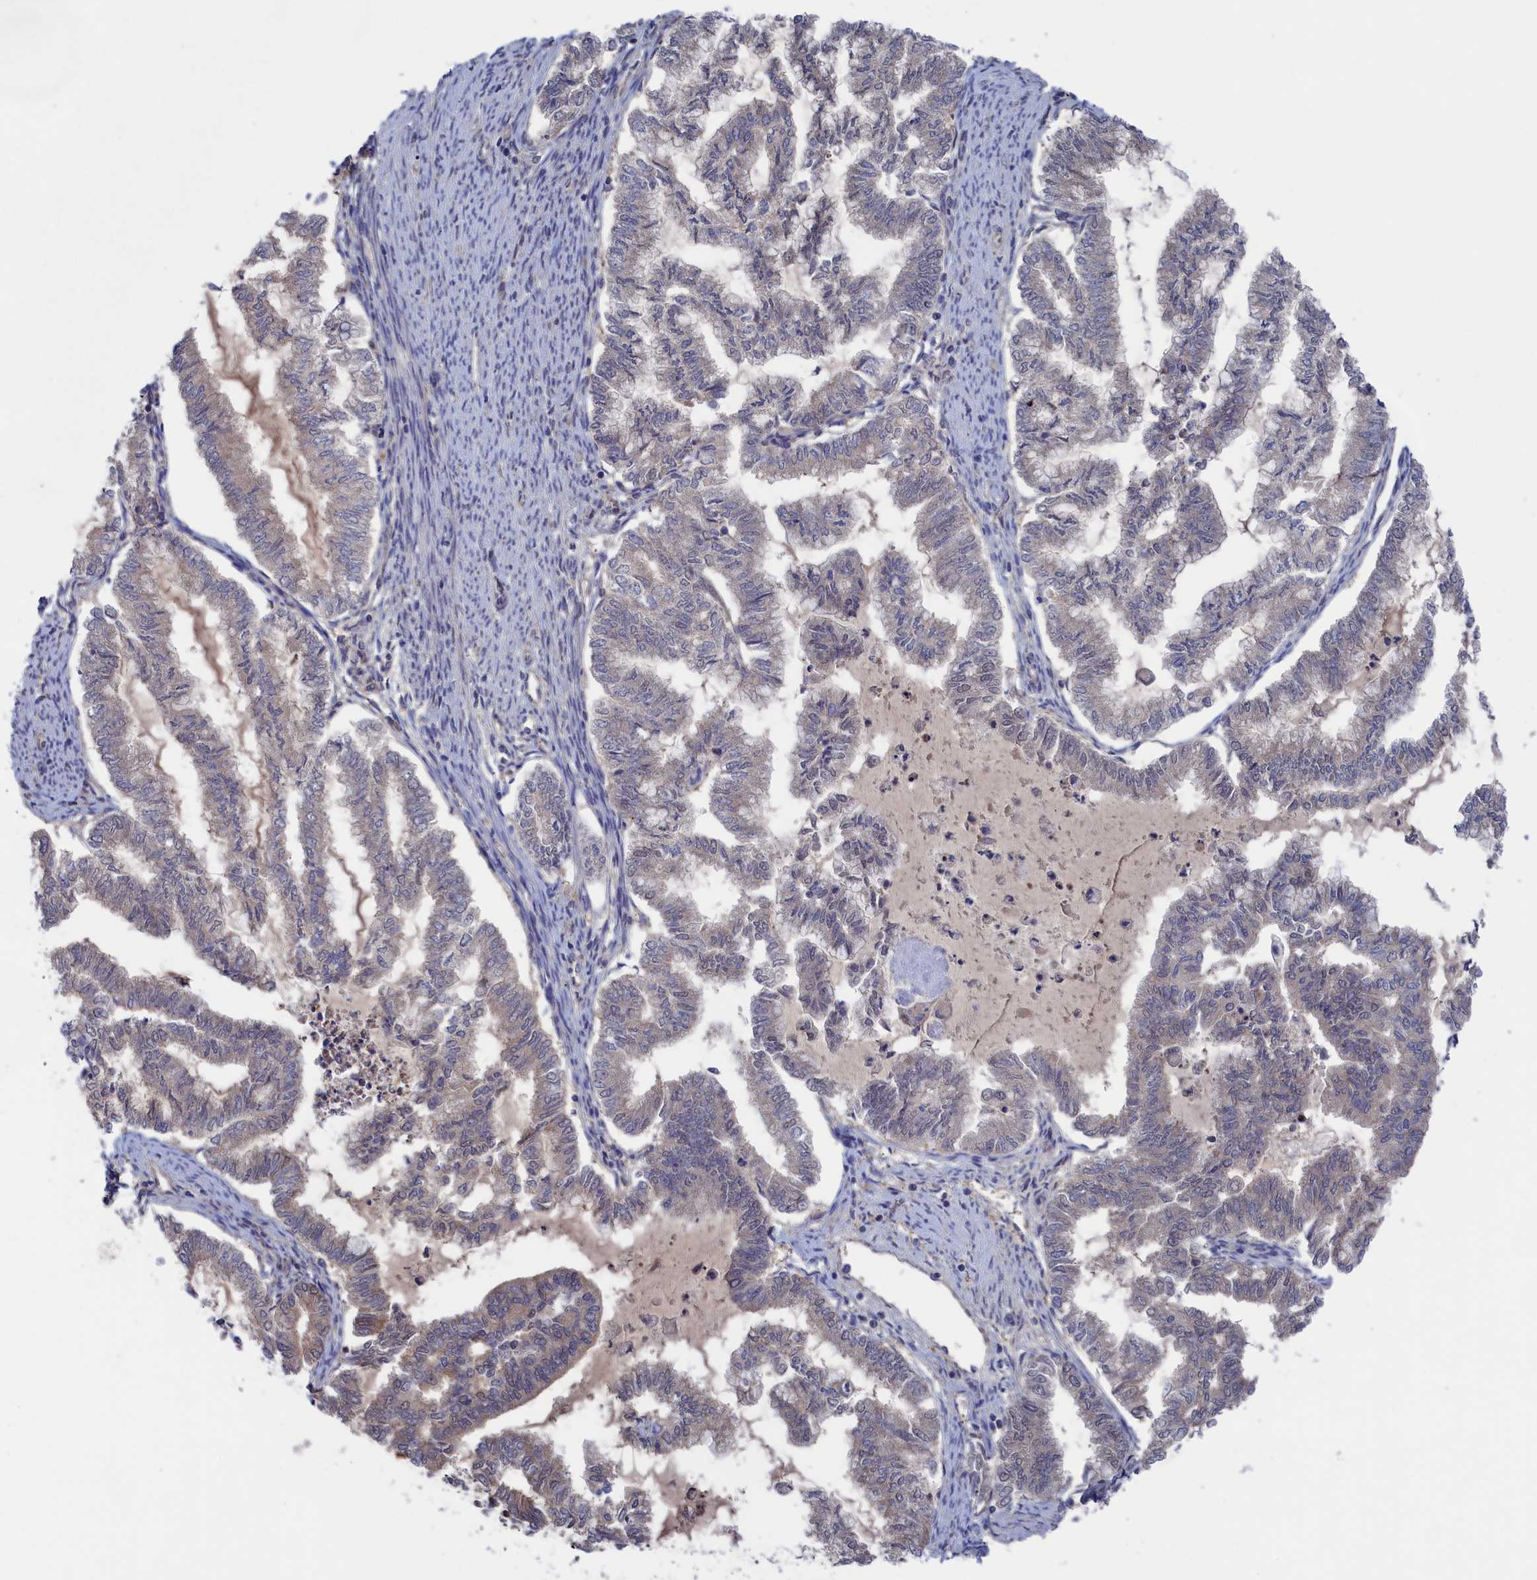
{"staining": {"intensity": "weak", "quantity": "<25%", "location": "cytoplasmic/membranous"}, "tissue": "endometrial cancer", "cell_type": "Tumor cells", "image_type": "cancer", "snomed": [{"axis": "morphology", "description": "Adenocarcinoma, NOS"}, {"axis": "topography", "description": "Endometrium"}], "caption": "Micrograph shows no significant protein positivity in tumor cells of endometrial cancer (adenocarcinoma). (DAB IHC, high magnification).", "gene": "NUTF2", "patient": {"sex": "female", "age": 79}}